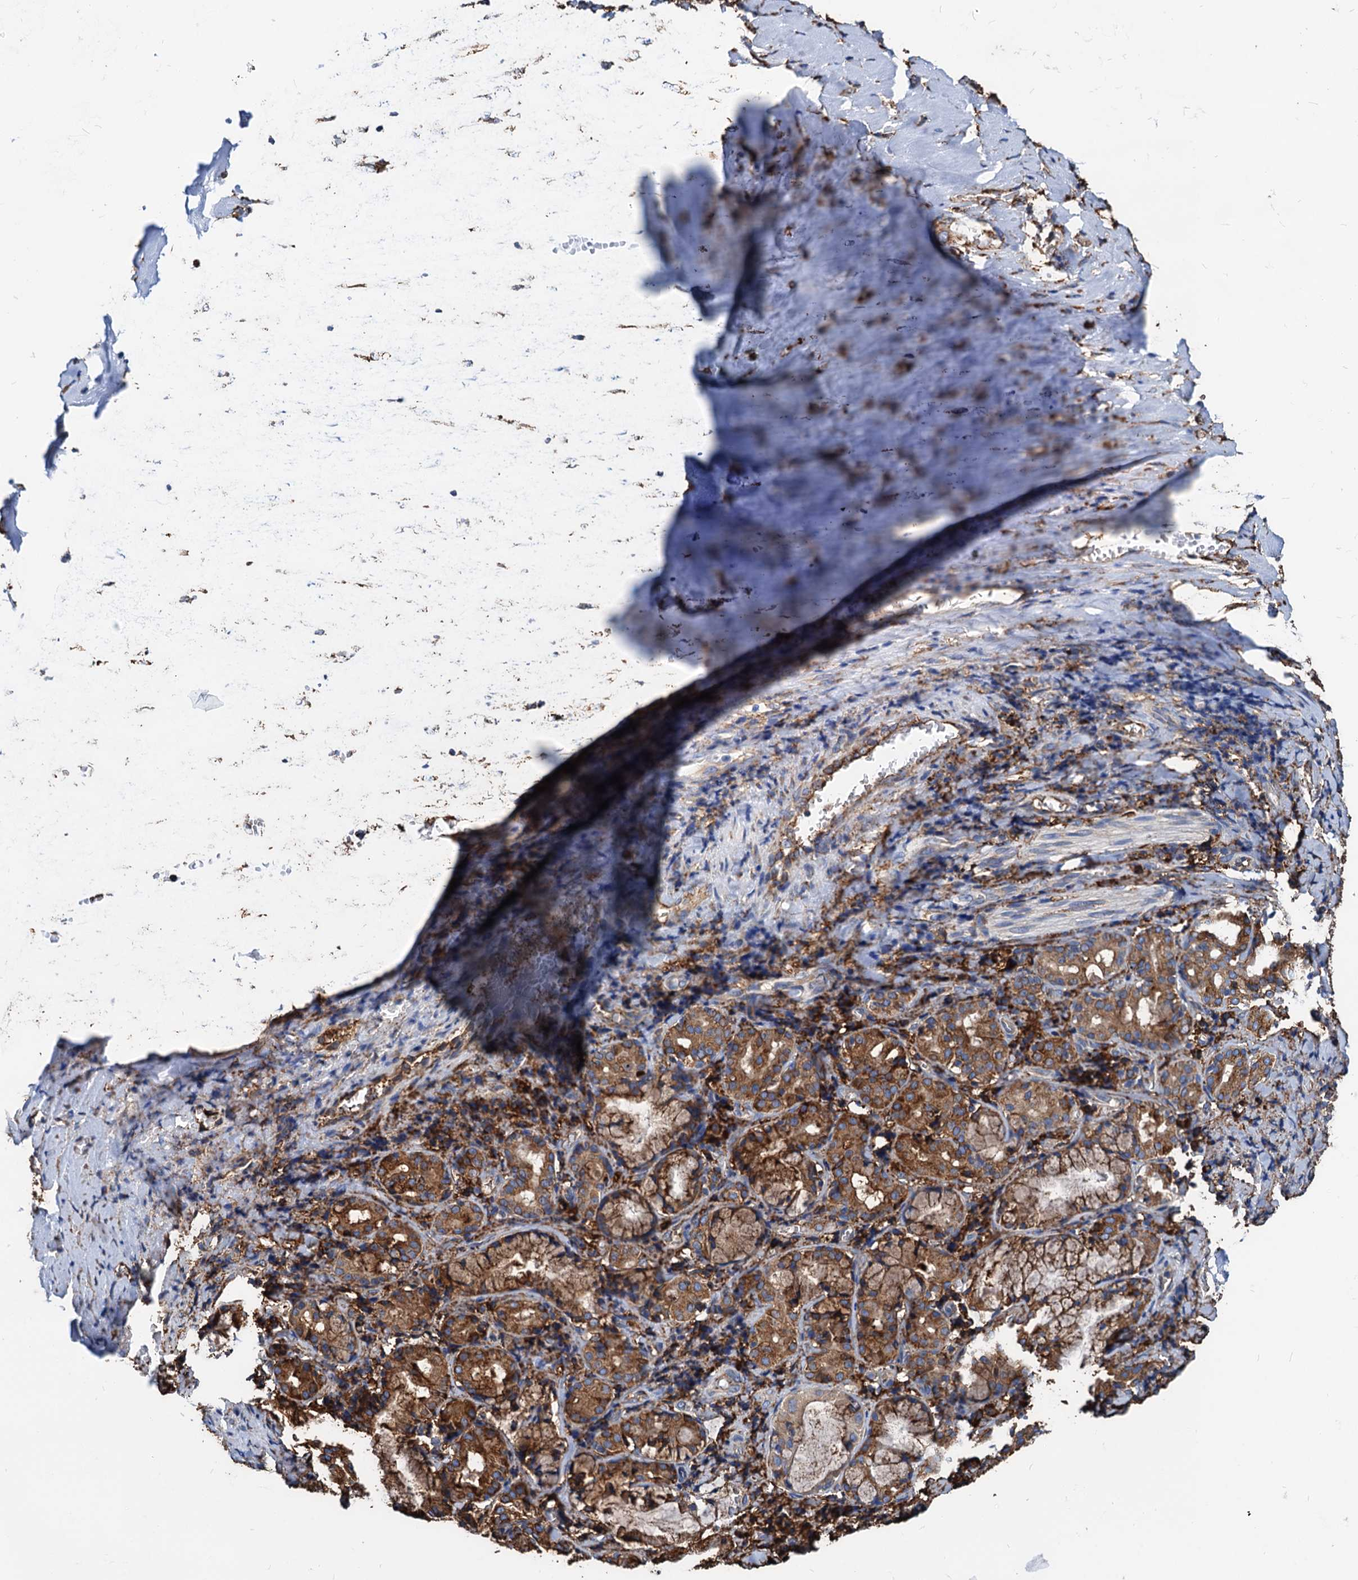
{"staining": {"intensity": "weak", "quantity": "25%-75%", "location": "cytoplasmic/membranous"}, "tissue": "adipose tissue", "cell_type": "Adipocytes", "image_type": "normal", "snomed": [{"axis": "morphology", "description": "Normal tissue, NOS"}, {"axis": "morphology", "description": "Basal cell carcinoma"}, {"axis": "topography", "description": "Cartilage tissue"}, {"axis": "topography", "description": "Nasopharynx"}, {"axis": "topography", "description": "Oral tissue"}], "caption": "DAB (3,3'-diaminobenzidine) immunohistochemical staining of normal adipose tissue displays weak cytoplasmic/membranous protein expression in about 25%-75% of adipocytes. (Brightfield microscopy of DAB IHC at high magnification).", "gene": "HSPA5", "patient": {"sex": "female", "age": 77}}